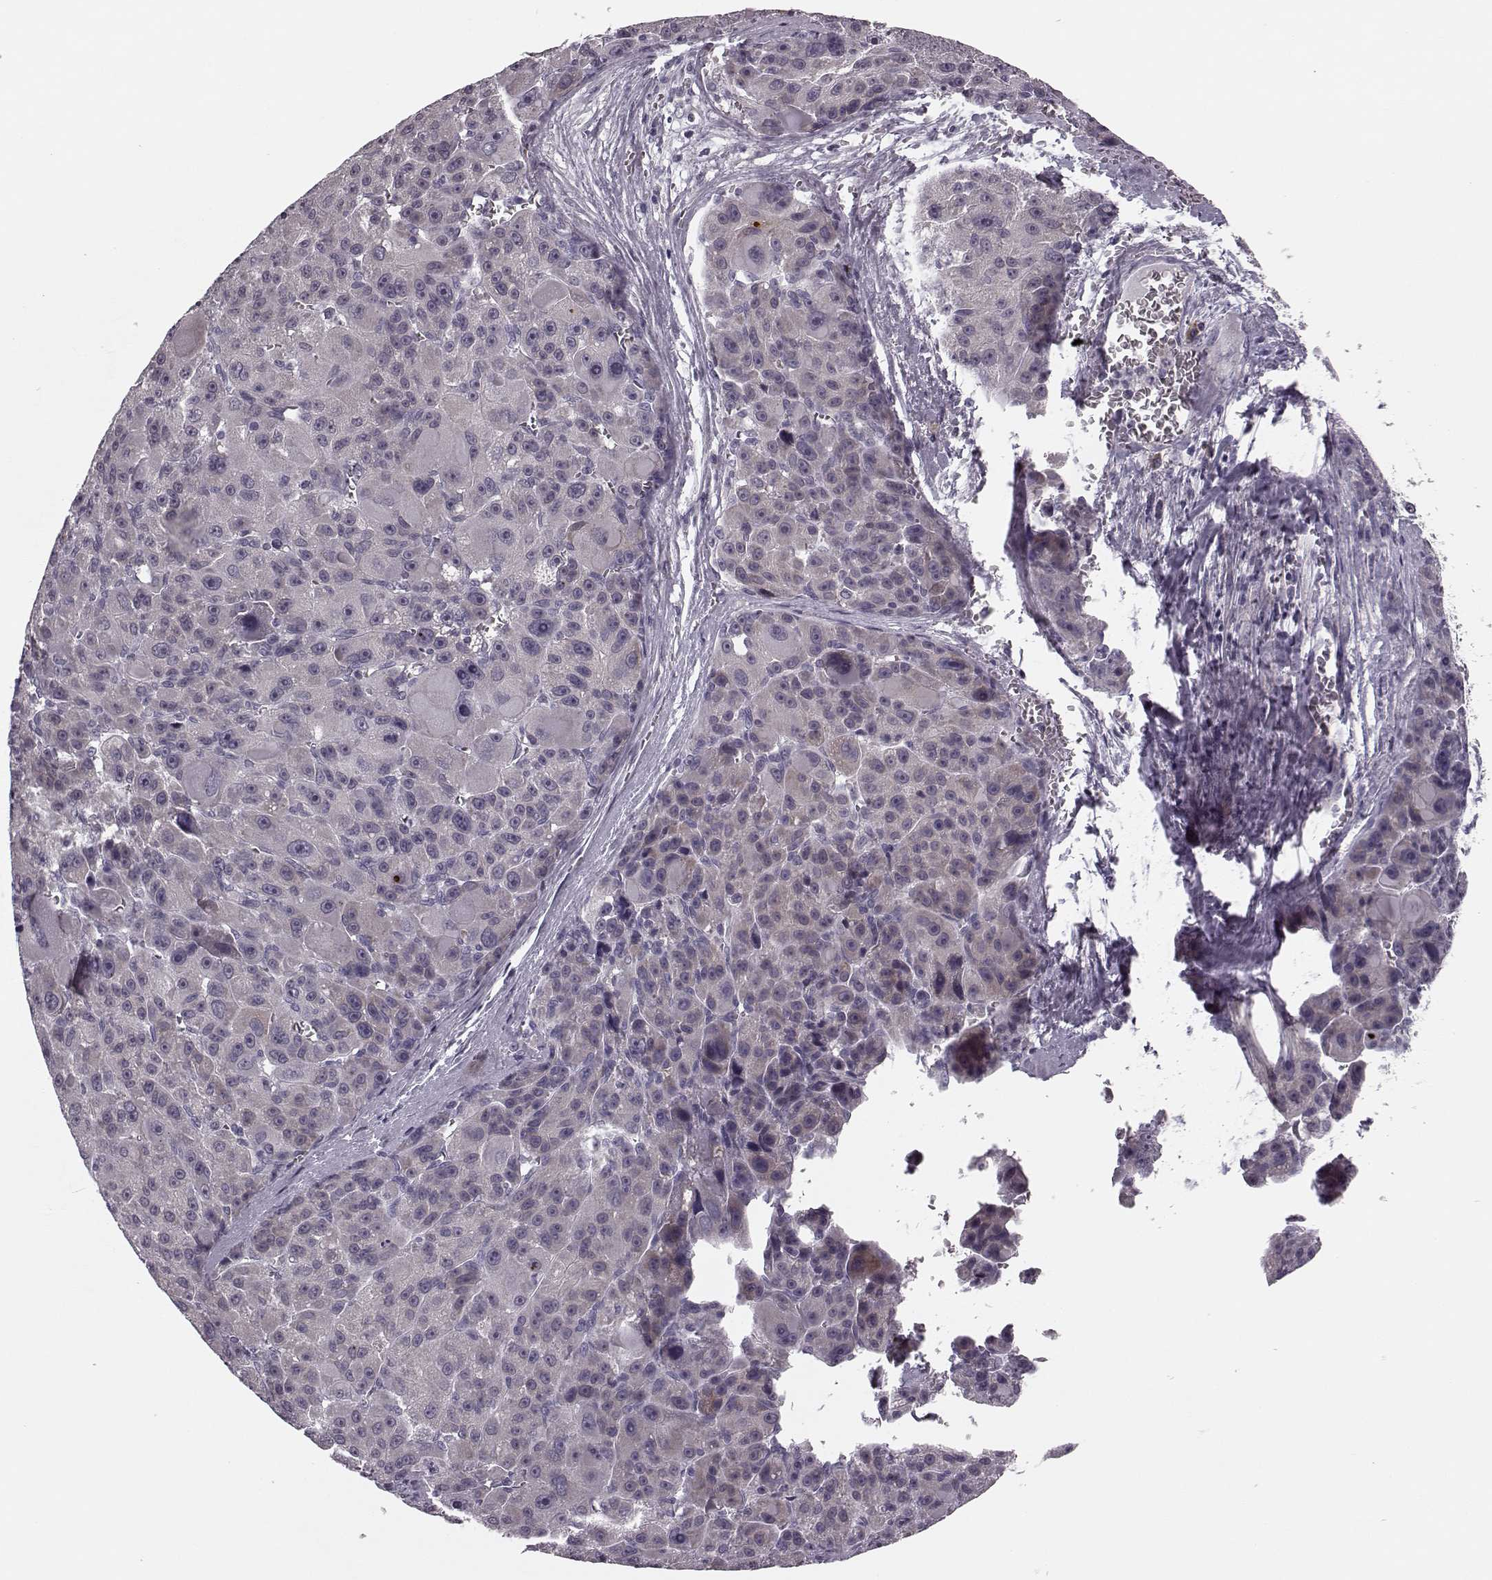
{"staining": {"intensity": "negative", "quantity": "none", "location": "none"}, "tissue": "liver cancer", "cell_type": "Tumor cells", "image_type": "cancer", "snomed": [{"axis": "morphology", "description": "Carcinoma, Hepatocellular, NOS"}, {"axis": "topography", "description": "Liver"}], "caption": "The histopathology image demonstrates no significant expression in tumor cells of hepatocellular carcinoma (liver).", "gene": "FAM234B", "patient": {"sex": "male", "age": 76}}